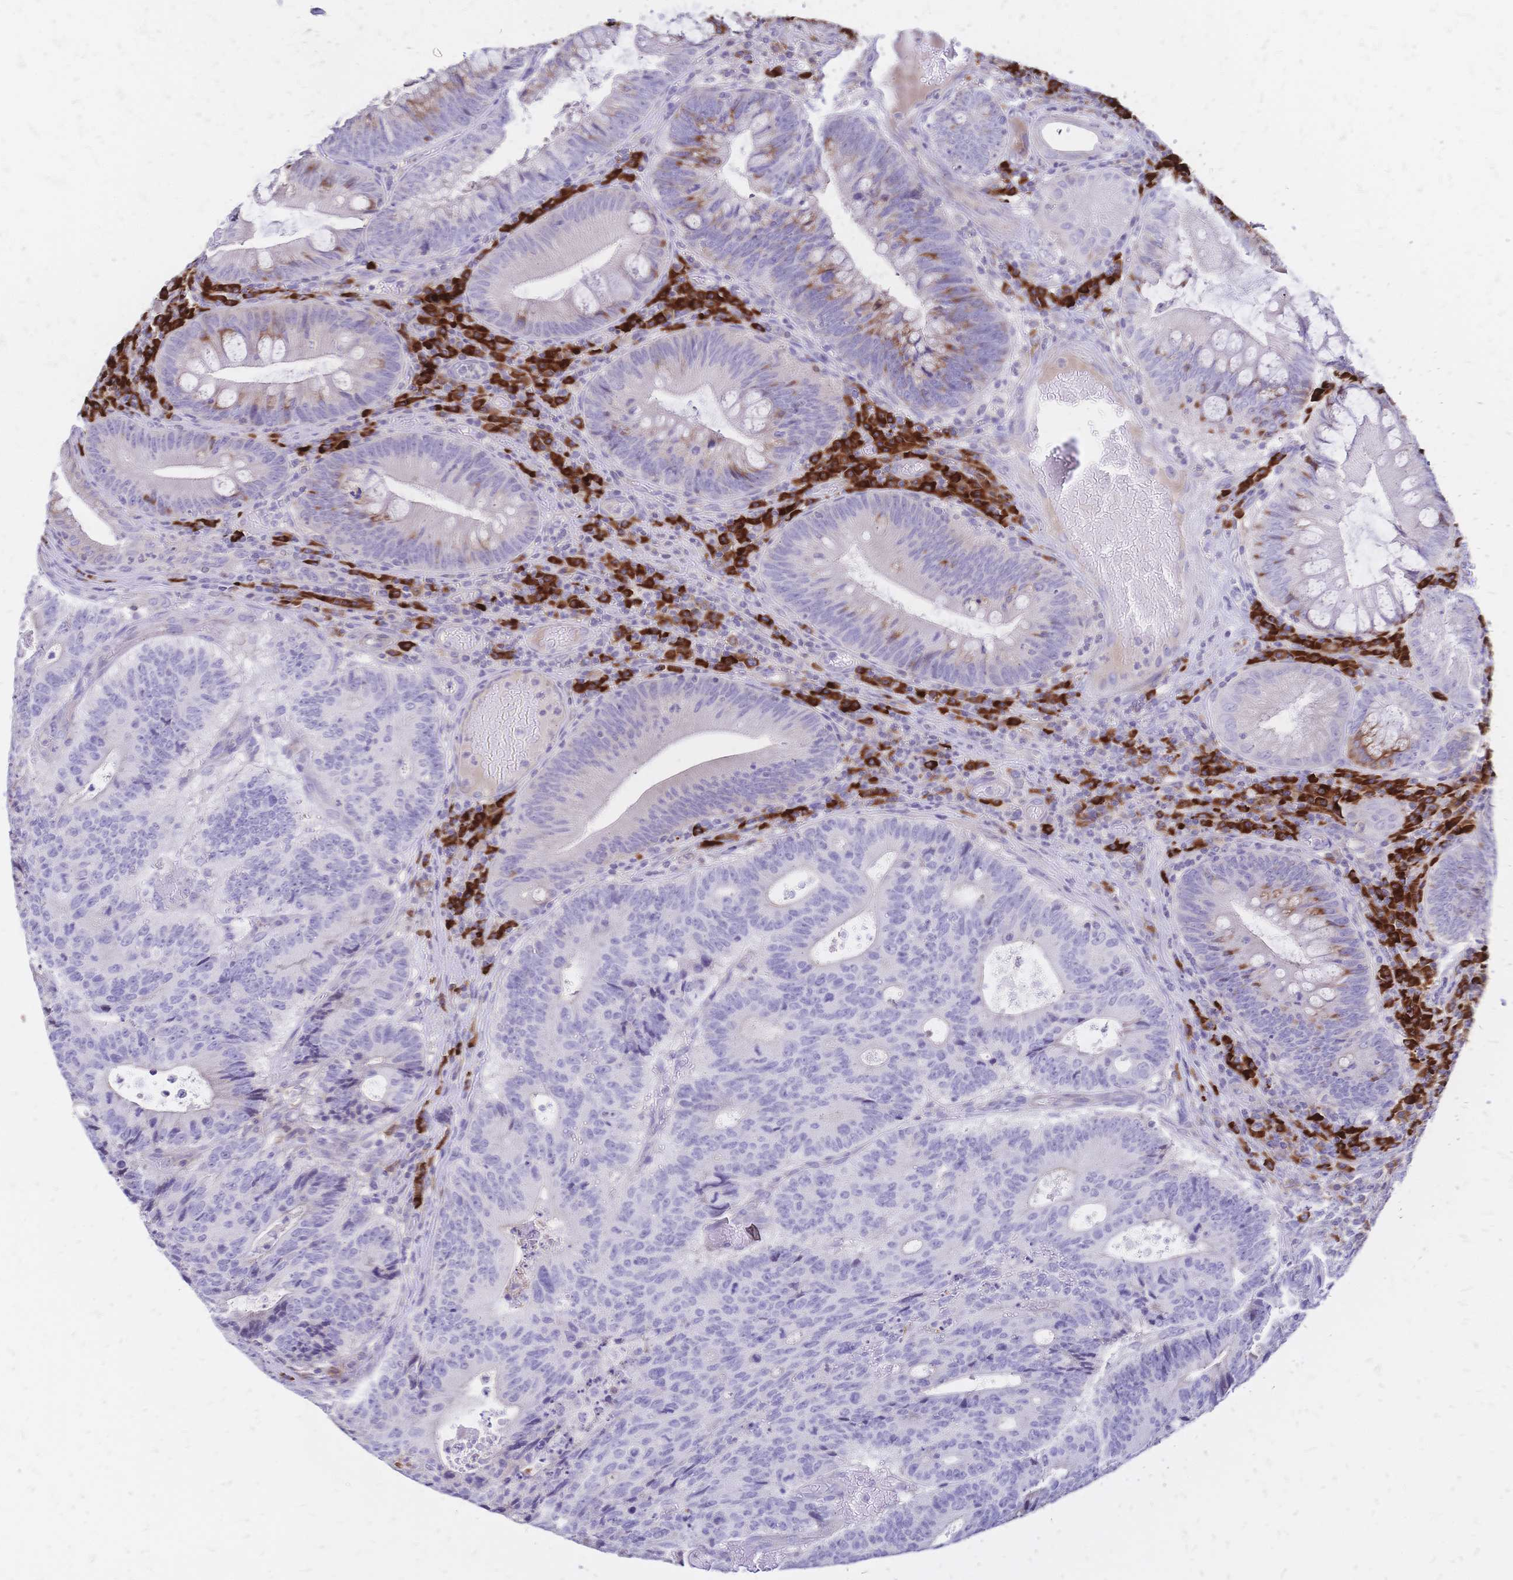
{"staining": {"intensity": "negative", "quantity": "none", "location": "none"}, "tissue": "colorectal cancer", "cell_type": "Tumor cells", "image_type": "cancer", "snomed": [{"axis": "morphology", "description": "Adenocarcinoma, NOS"}, {"axis": "topography", "description": "Colon"}], "caption": "DAB (3,3'-diaminobenzidine) immunohistochemical staining of colorectal cancer (adenocarcinoma) demonstrates no significant staining in tumor cells.", "gene": "IL2RA", "patient": {"sex": "male", "age": 62}}